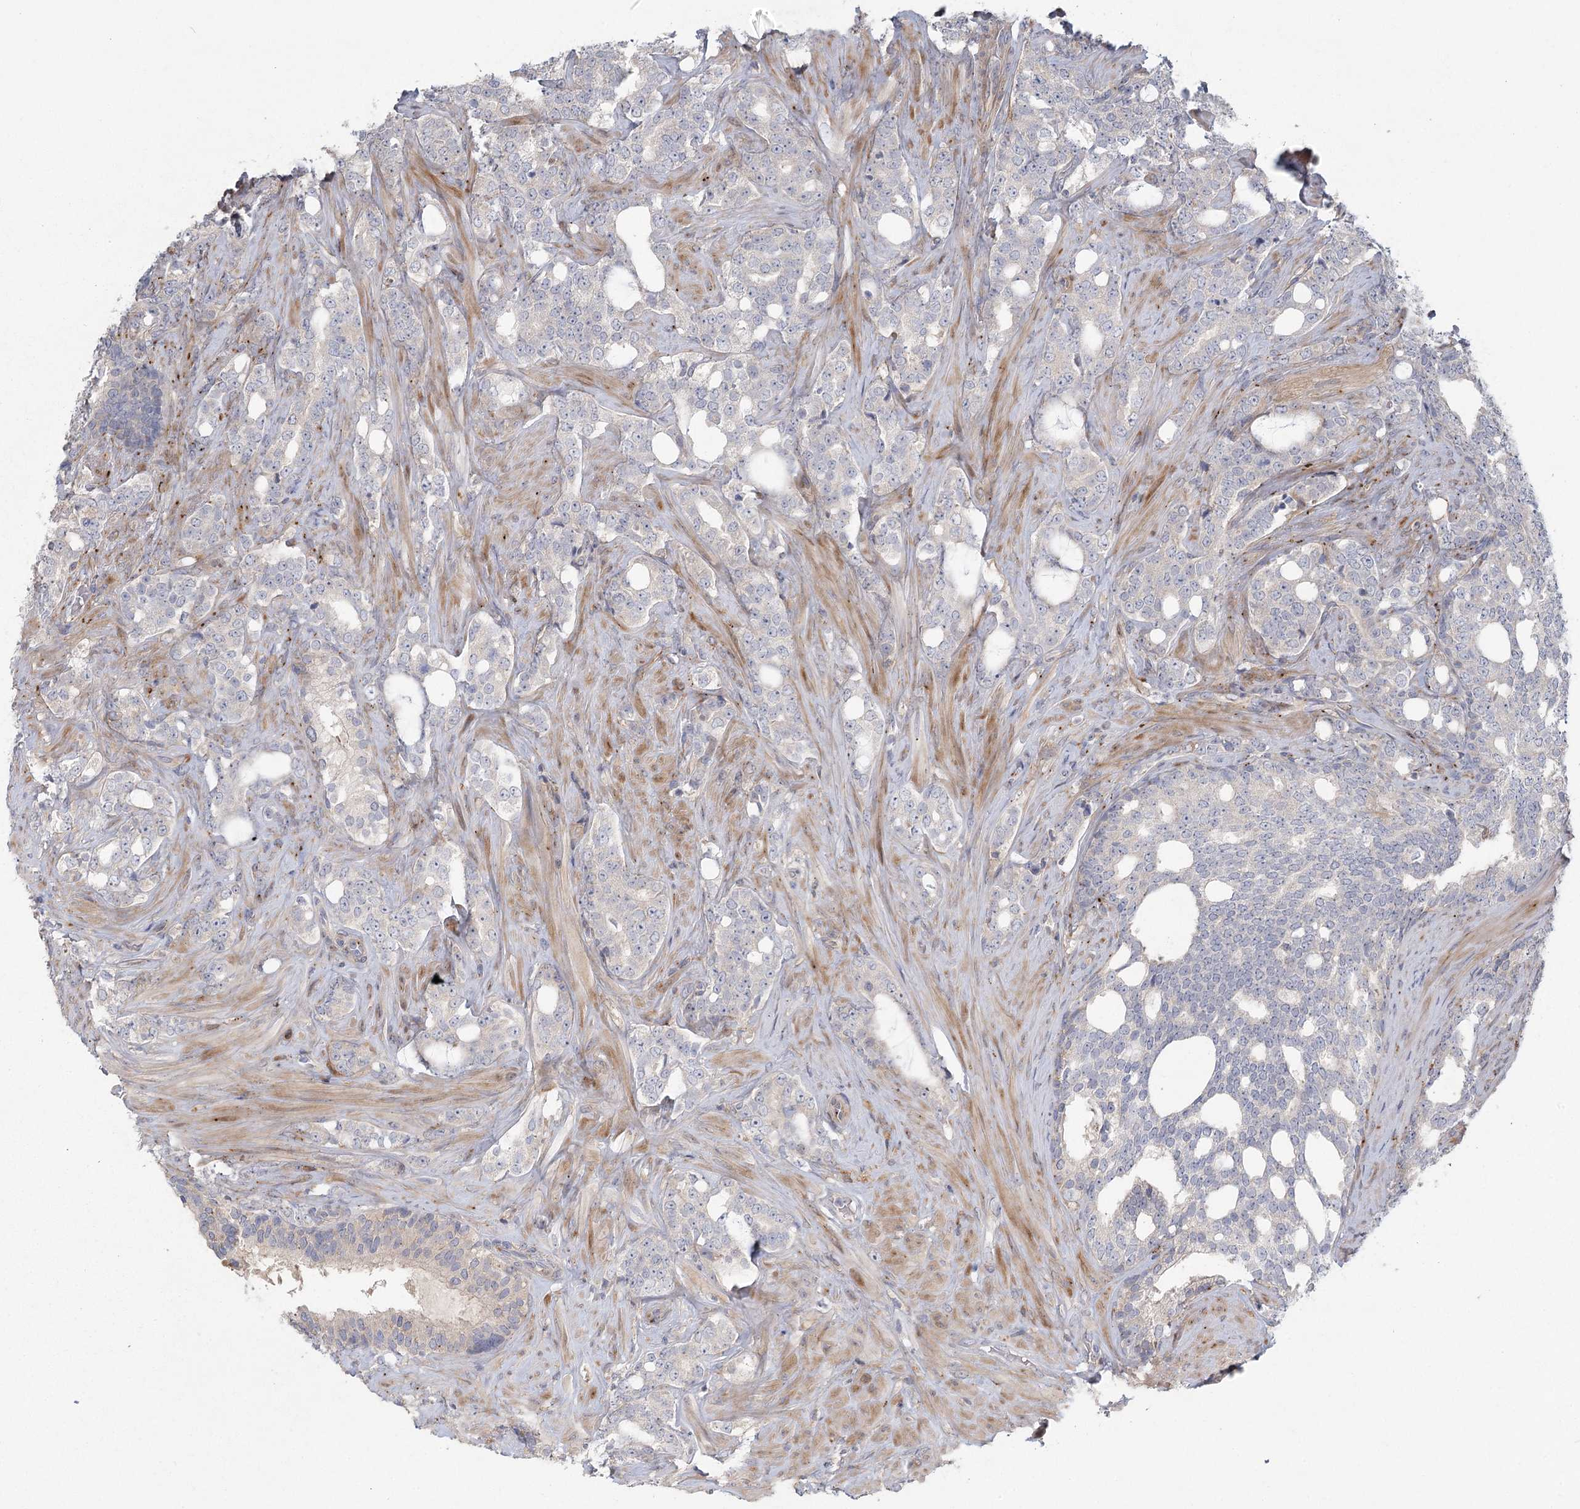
{"staining": {"intensity": "negative", "quantity": "none", "location": "none"}, "tissue": "prostate cancer", "cell_type": "Tumor cells", "image_type": "cancer", "snomed": [{"axis": "morphology", "description": "Adenocarcinoma, High grade"}, {"axis": "topography", "description": "Prostate"}], "caption": "This photomicrograph is of prostate cancer (high-grade adenocarcinoma) stained with immunohistochemistry to label a protein in brown with the nuclei are counter-stained blue. There is no positivity in tumor cells.", "gene": "FAM110C", "patient": {"sex": "male", "age": 64}}